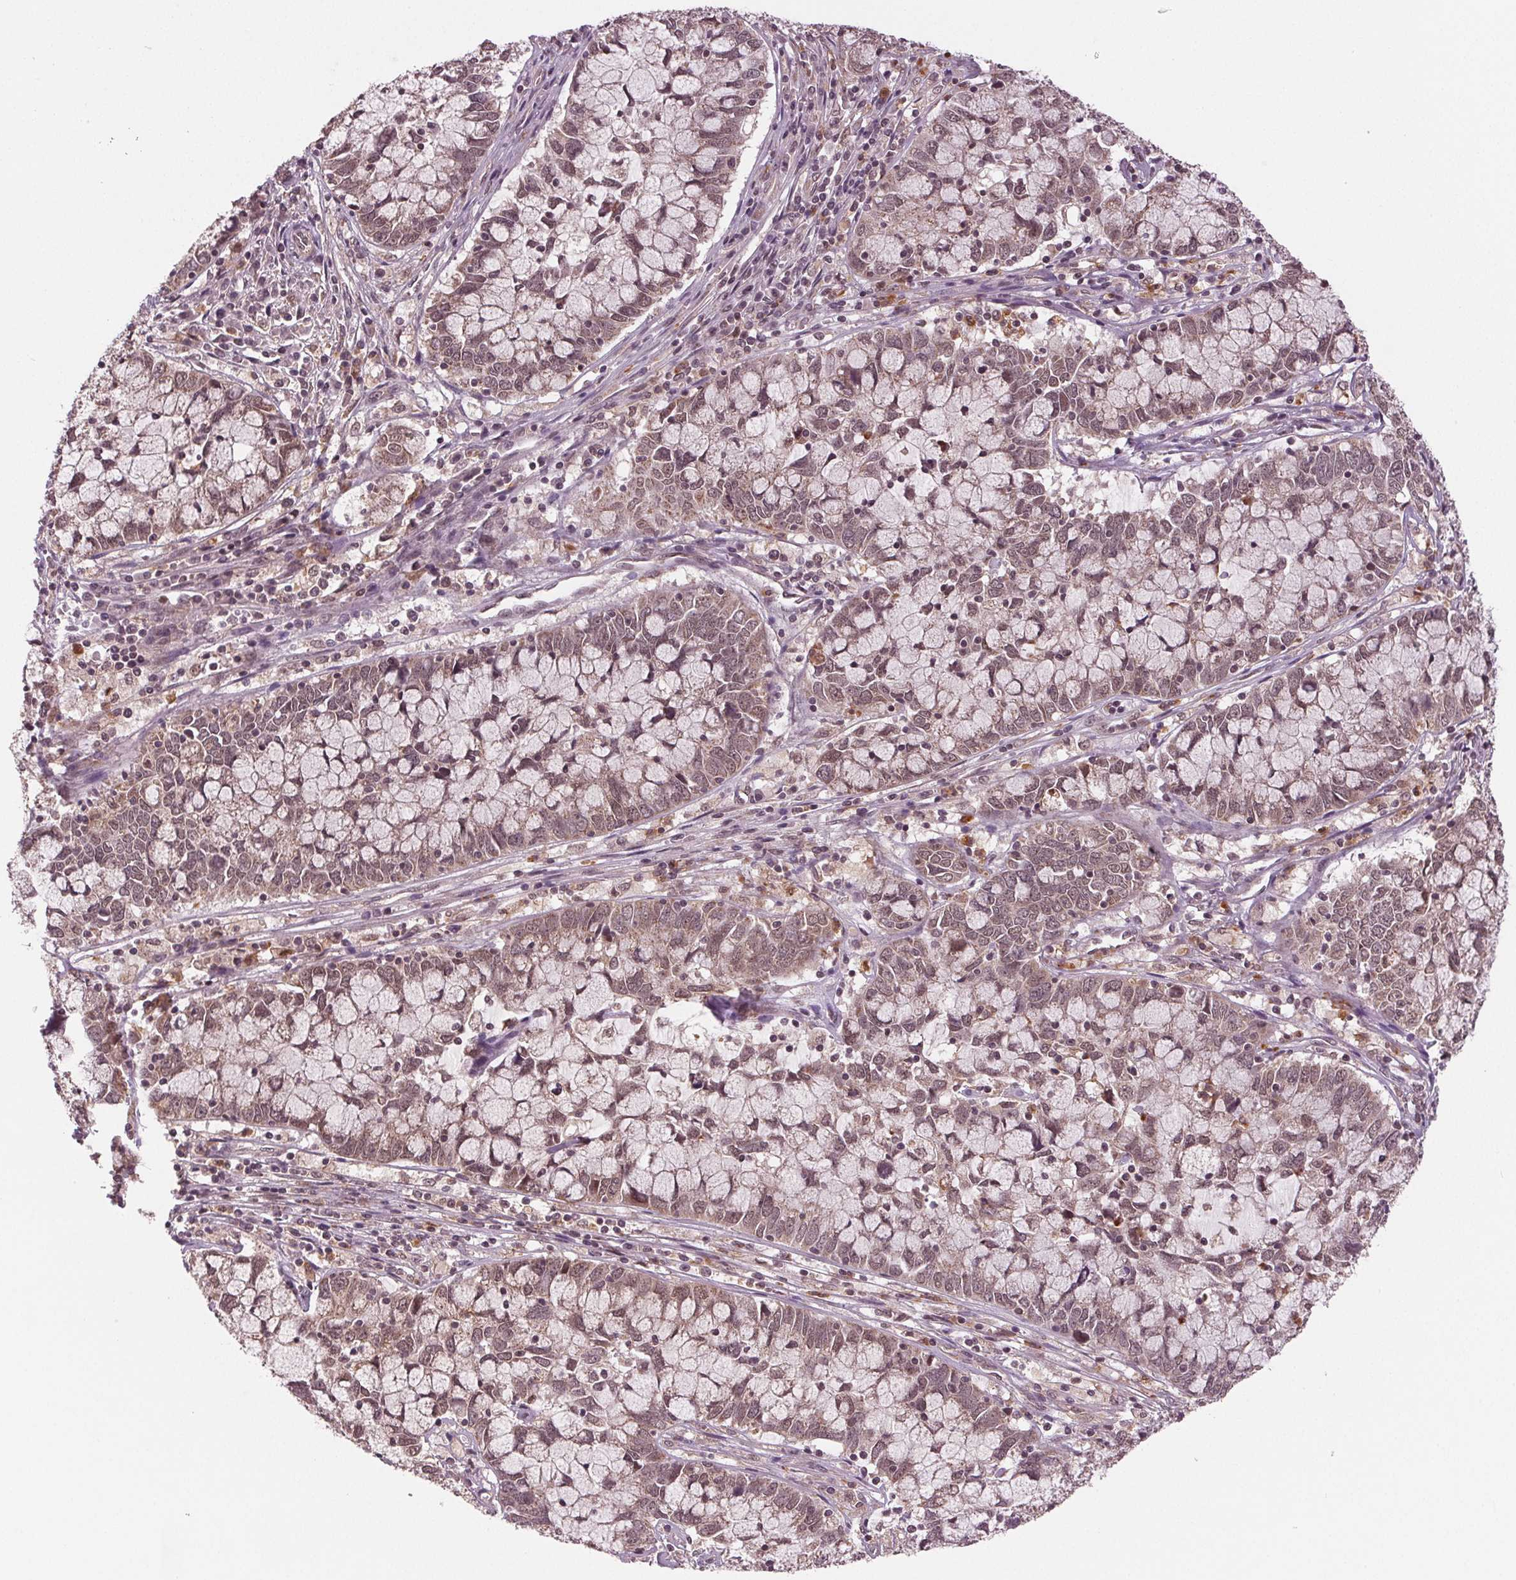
{"staining": {"intensity": "moderate", "quantity": ">75%", "location": "cytoplasmic/membranous"}, "tissue": "cervical cancer", "cell_type": "Tumor cells", "image_type": "cancer", "snomed": [{"axis": "morphology", "description": "Adenocarcinoma, NOS"}, {"axis": "topography", "description": "Cervix"}], "caption": "IHC histopathology image of neoplastic tissue: human cervical cancer (adenocarcinoma) stained using IHC exhibits medium levels of moderate protein expression localized specifically in the cytoplasmic/membranous of tumor cells, appearing as a cytoplasmic/membranous brown color.", "gene": "STAT3", "patient": {"sex": "female", "age": 40}}